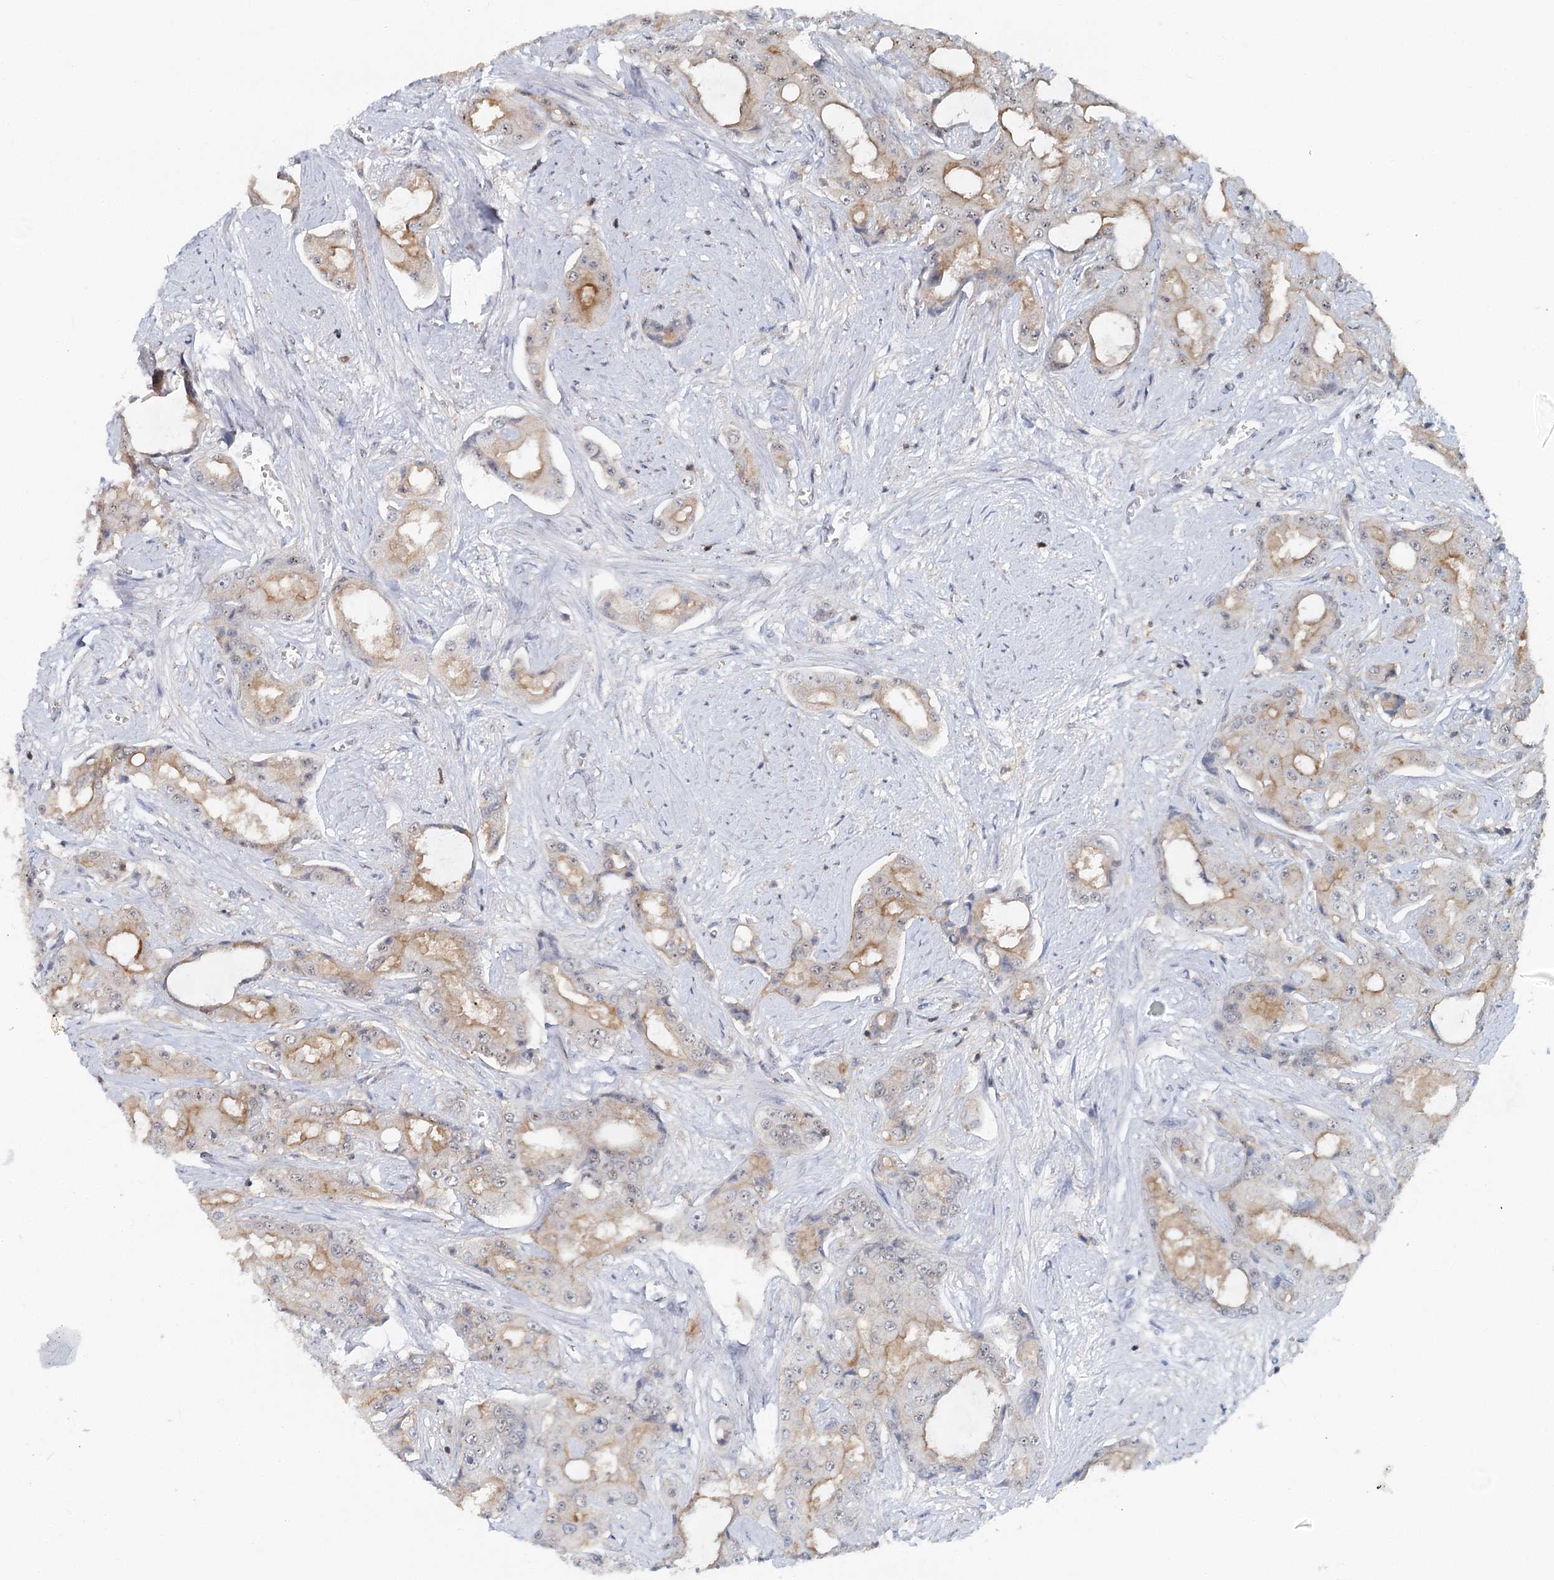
{"staining": {"intensity": "weak", "quantity": "25%-75%", "location": "cytoplasmic/membranous,nuclear"}, "tissue": "prostate cancer", "cell_type": "Tumor cells", "image_type": "cancer", "snomed": [{"axis": "morphology", "description": "Adenocarcinoma, High grade"}, {"axis": "topography", "description": "Prostate"}], "caption": "Protein staining demonstrates weak cytoplasmic/membranous and nuclear positivity in about 25%-75% of tumor cells in high-grade adenocarcinoma (prostate). Using DAB (brown) and hematoxylin (blue) stains, captured at high magnification using brightfield microscopy.", "gene": "CDC42SE2", "patient": {"sex": "male", "age": 73}}